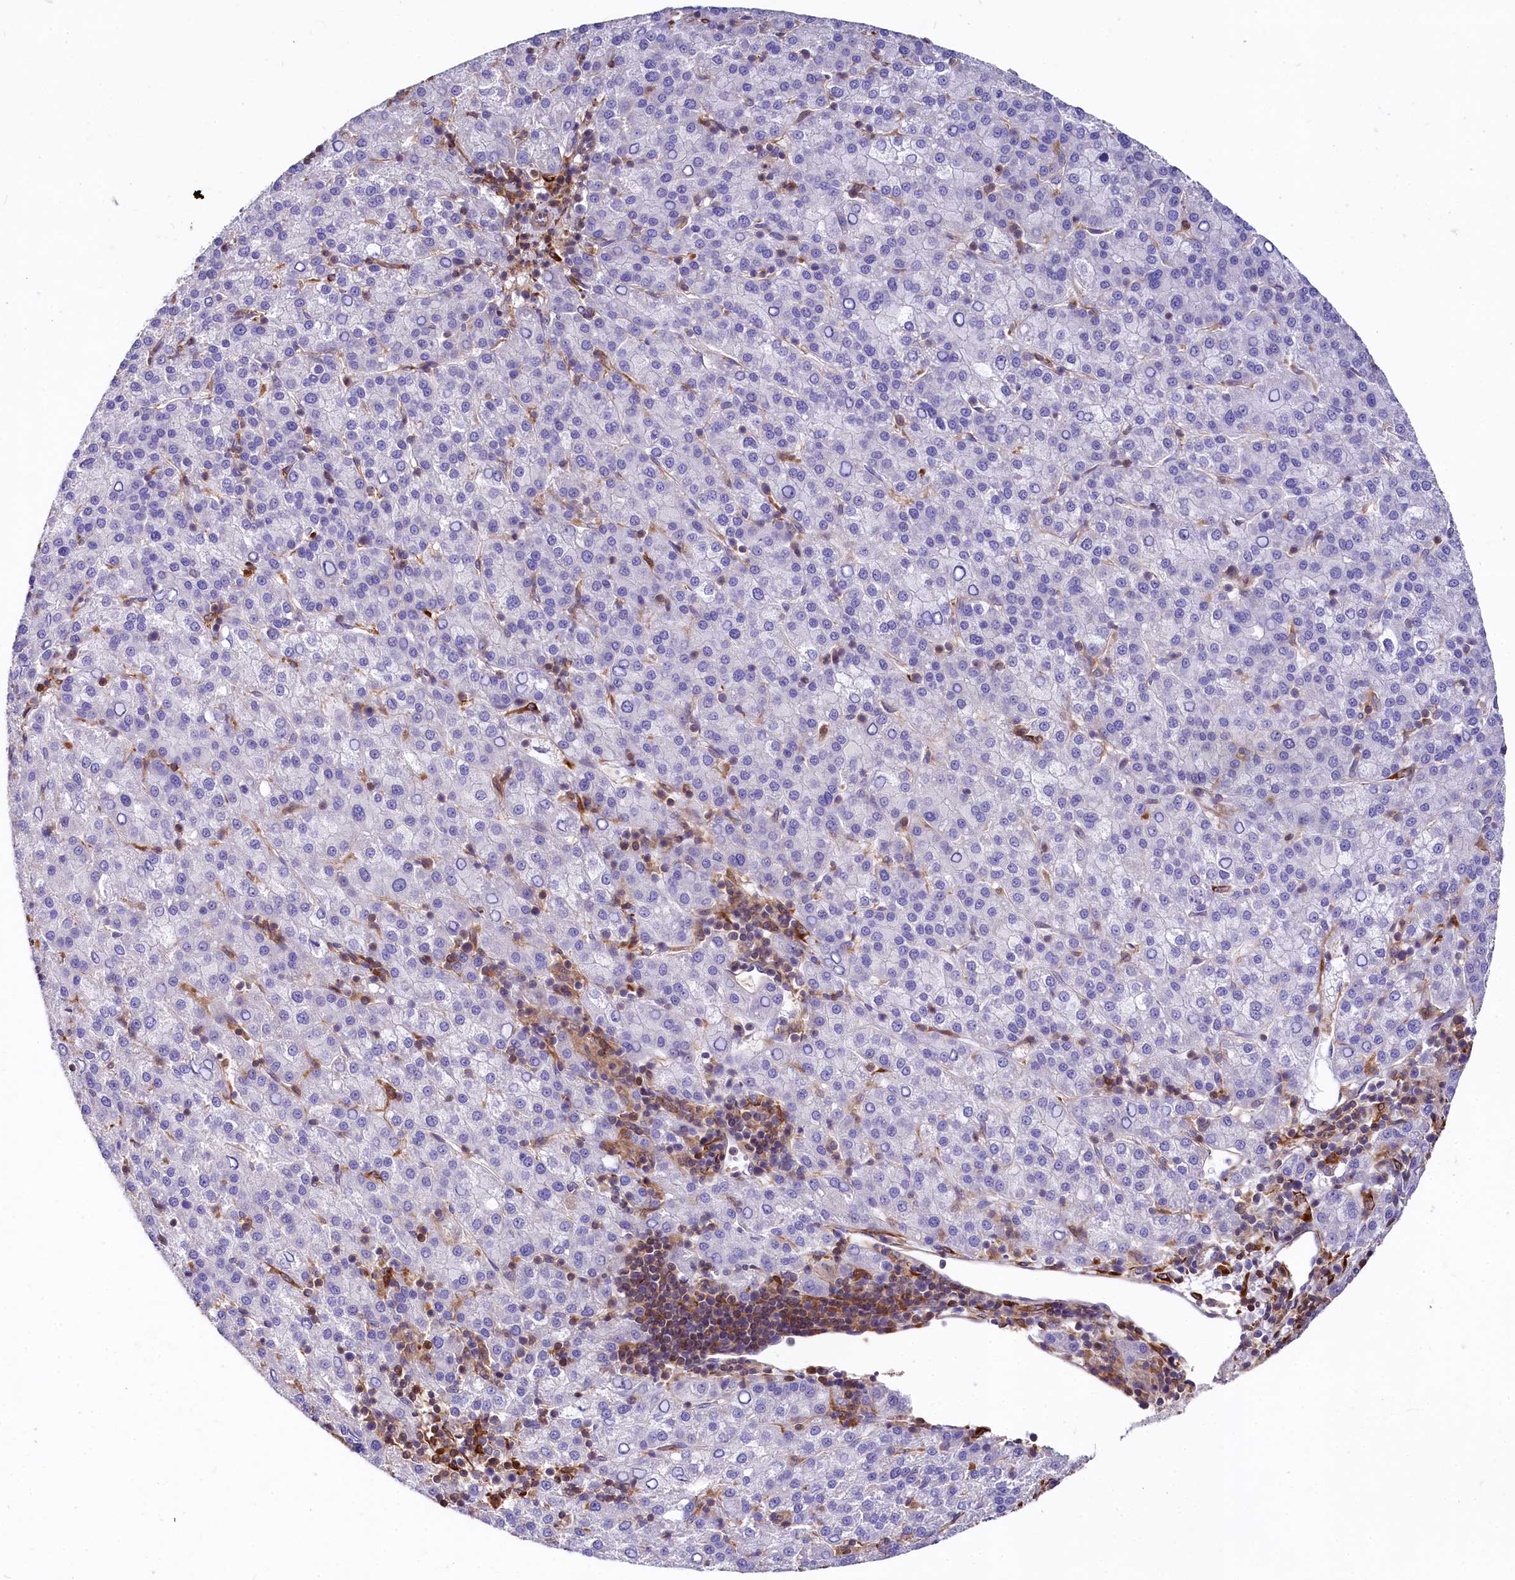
{"staining": {"intensity": "negative", "quantity": "none", "location": "none"}, "tissue": "liver cancer", "cell_type": "Tumor cells", "image_type": "cancer", "snomed": [{"axis": "morphology", "description": "Carcinoma, Hepatocellular, NOS"}, {"axis": "topography", "description": "Liver"}], "caption": "The immunohistochemistry (IHC) micrograph has no significant expression in tumor cells of hepatocellular carcinoma (liver) tissue. (Stains: DAB (3,3'-diaminobenzidine) immunohistochemistry with hematoxylin counter stain, Microscopy: brightfield microscopy at high magnification).", "gene": "FCHSD2", "patient": {"sex": "female", "age": 58}}